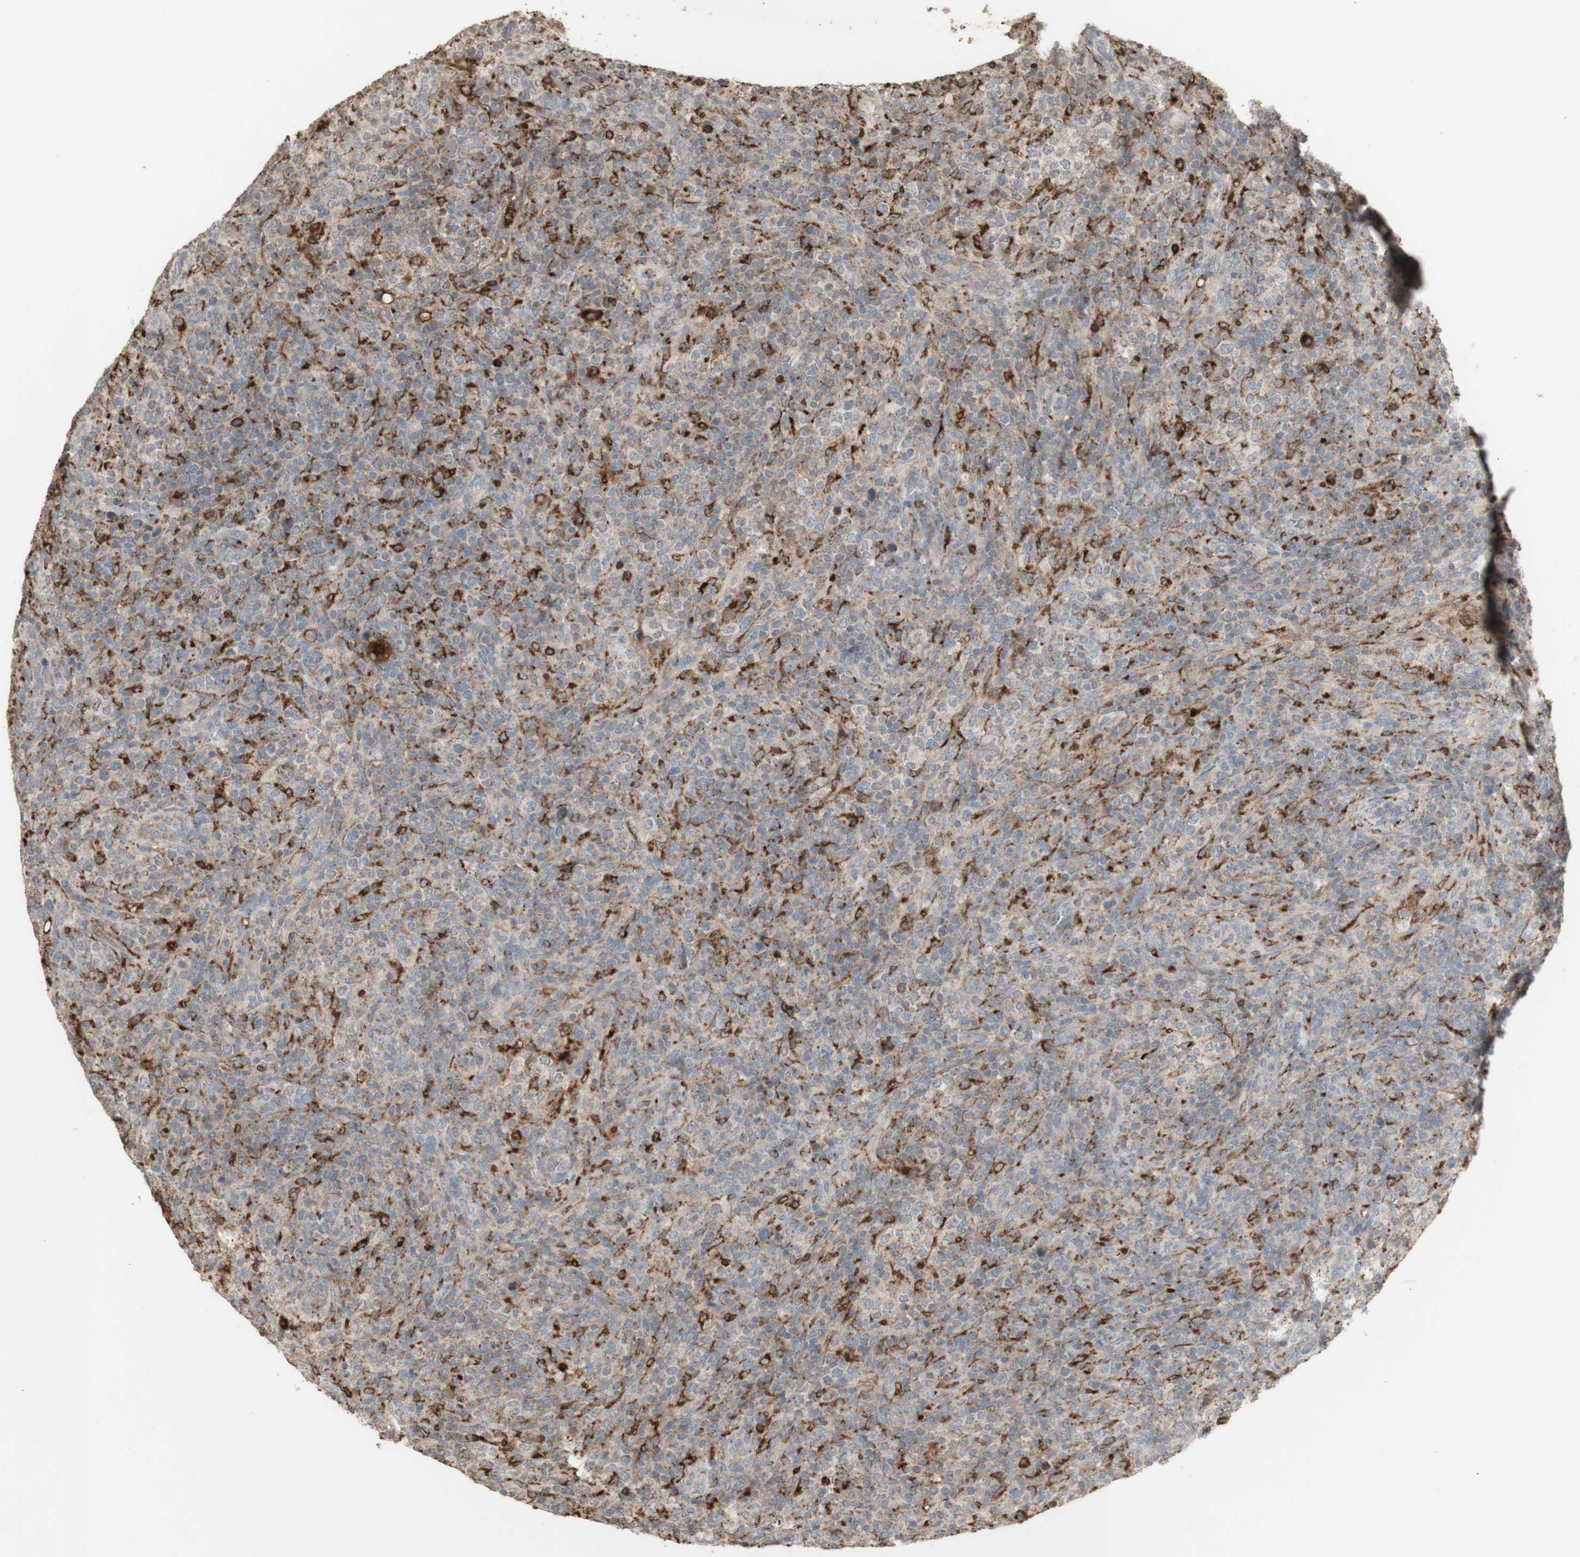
{"staining": {"intensity": "negative", "quantity": "none", "location": "none"}, "tissue": "lymphoma", "cell_type": "Tumor cells", "image_type": "cancer", "snomed": [{"axis": "morphology", "description": "Malignant lymphoma, non-Hodgkin's type, High grade"}, {"axis": "topography", "description": "Lymph node"}], "caption": "Tumor cells are negative for protein expression in human high-grade malignant lymphoma, non-Hodgkin's type.", "gene": "ATP6V1E1", "patient": {"sex": "female", "age": 76}}